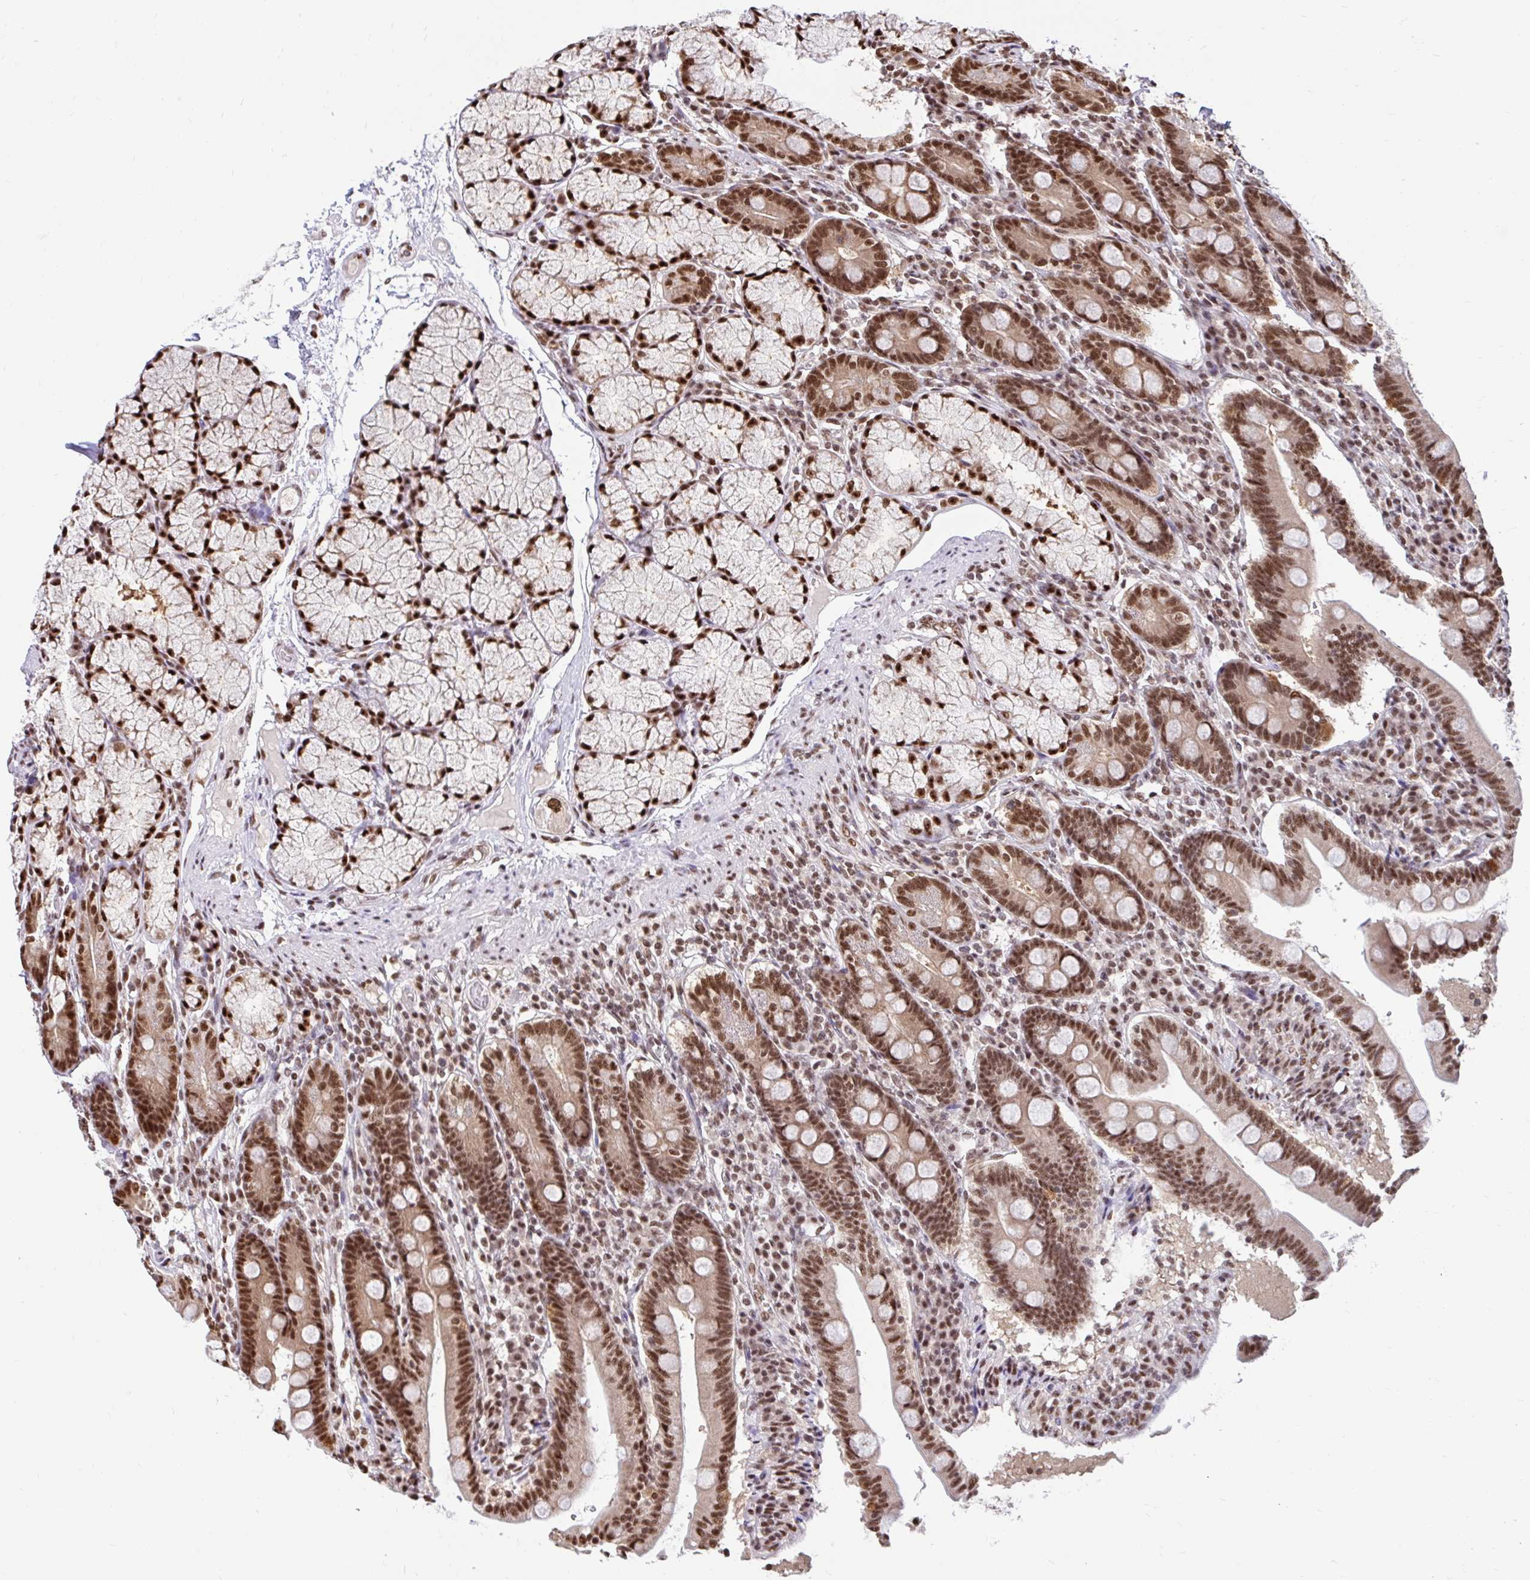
{"staining": {"intensity": "strong", "quantity": ">75%", "location": "nuclear"}, "tissue": "duodenum", "cell_type": "Glandular cells", "image_type": "normal", "snomed": [{"axis": "morphology", "description": "Normal tissue, NOS"}, {"axis": "topography", "description": "Duodenum"}], "caption": "This is an image of immunohistochemistry (IHC) staining of unremarkable duodenum, which shows strong positivity in the nuclear of glandular cells.", "gene": "ABCA9", "patient": {"sex": "female", "age": 67}}